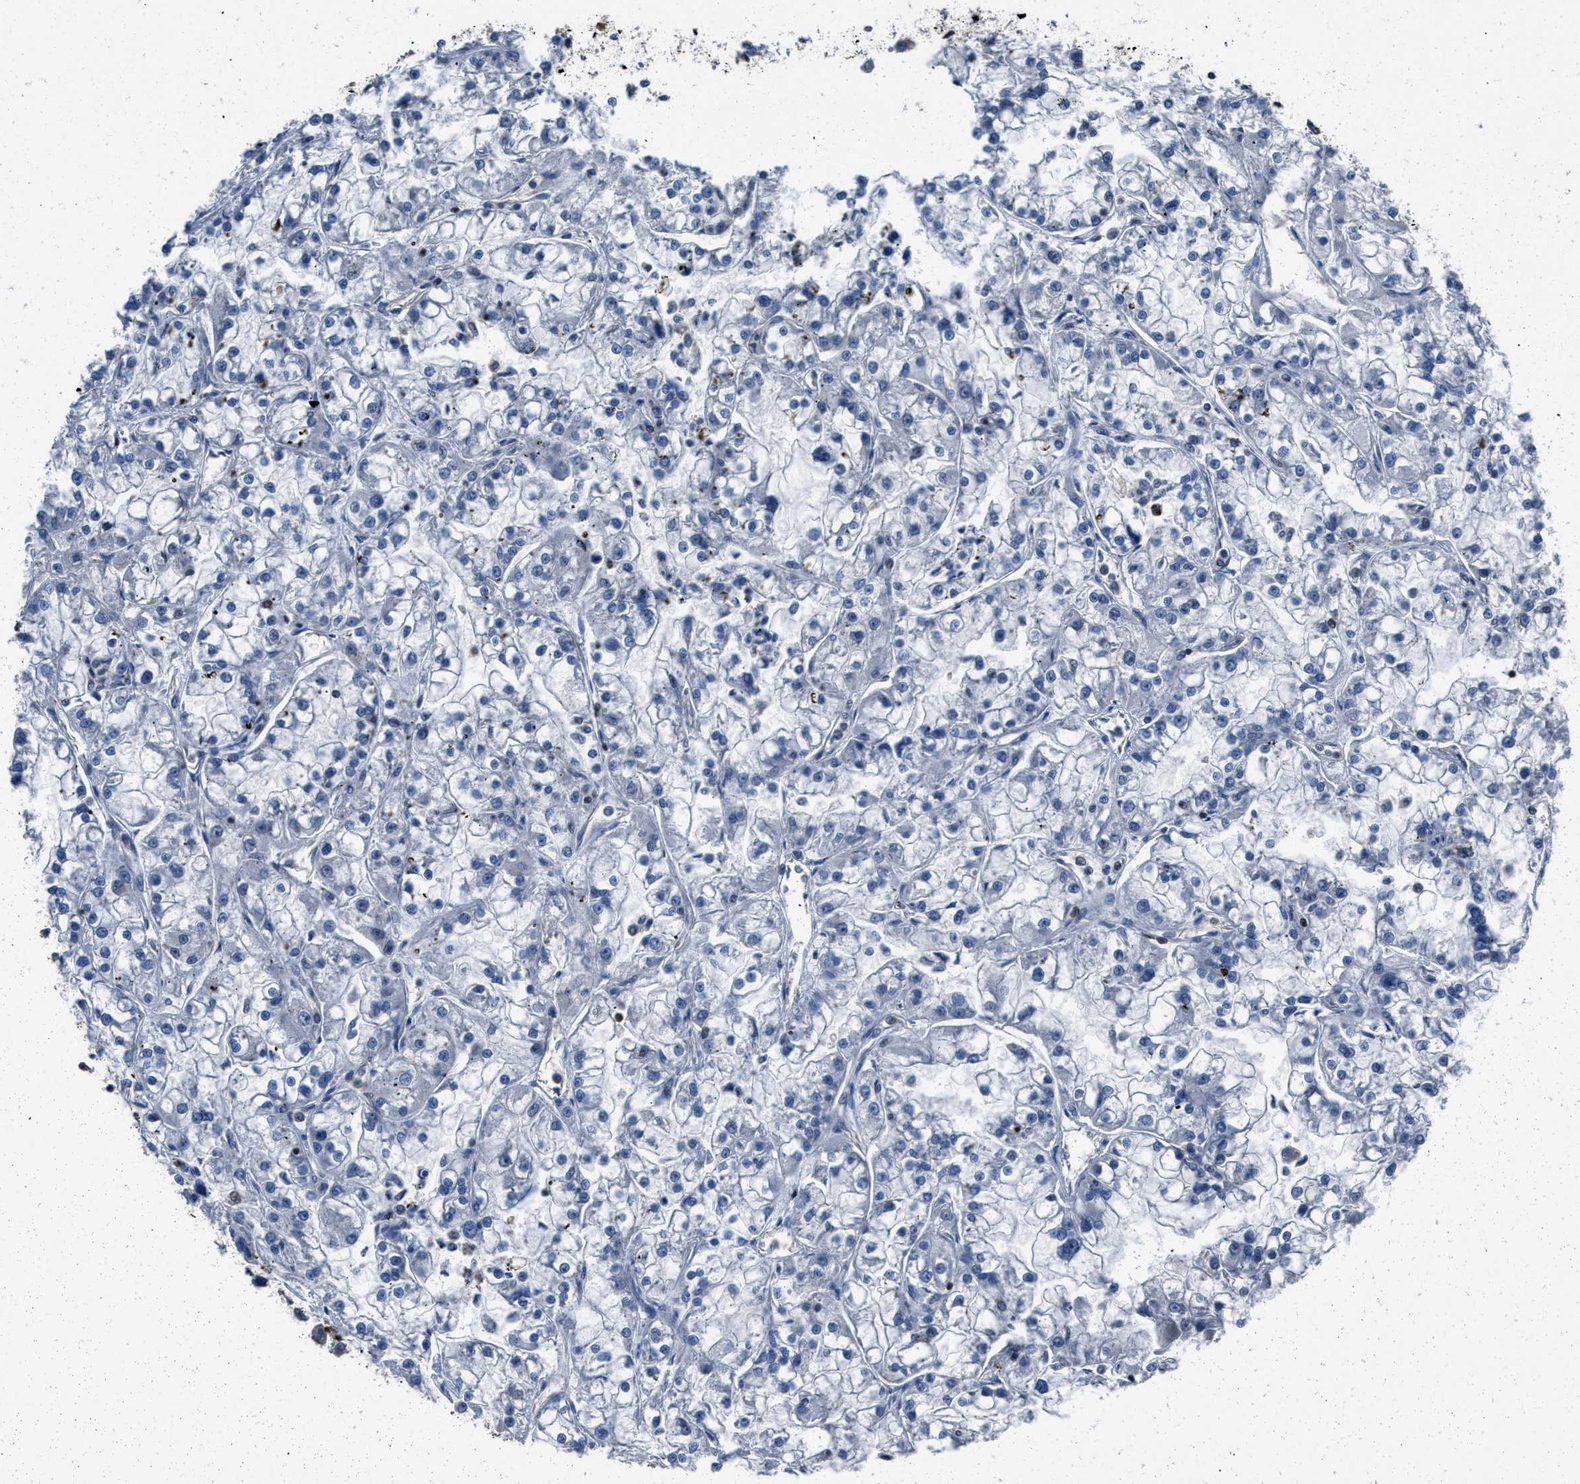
{"staining": {"intensity": "negative", "quantity": "none", "location": "none"}, "tissue": "renal cancer", "cell_type": "Tumor cells", "image_type": "cancer", "snomed": [{"axis": "morphology", "description": "Adenocarcinoma, NOS"}, {"axis": "topography", "description": "Kidney"}], "caption": "This is an IHC histopathology image of human renal cancer. There is no staining in tumor cells.", "gene": "YARS1", "patient": {"sex": "female", "age": 52}}